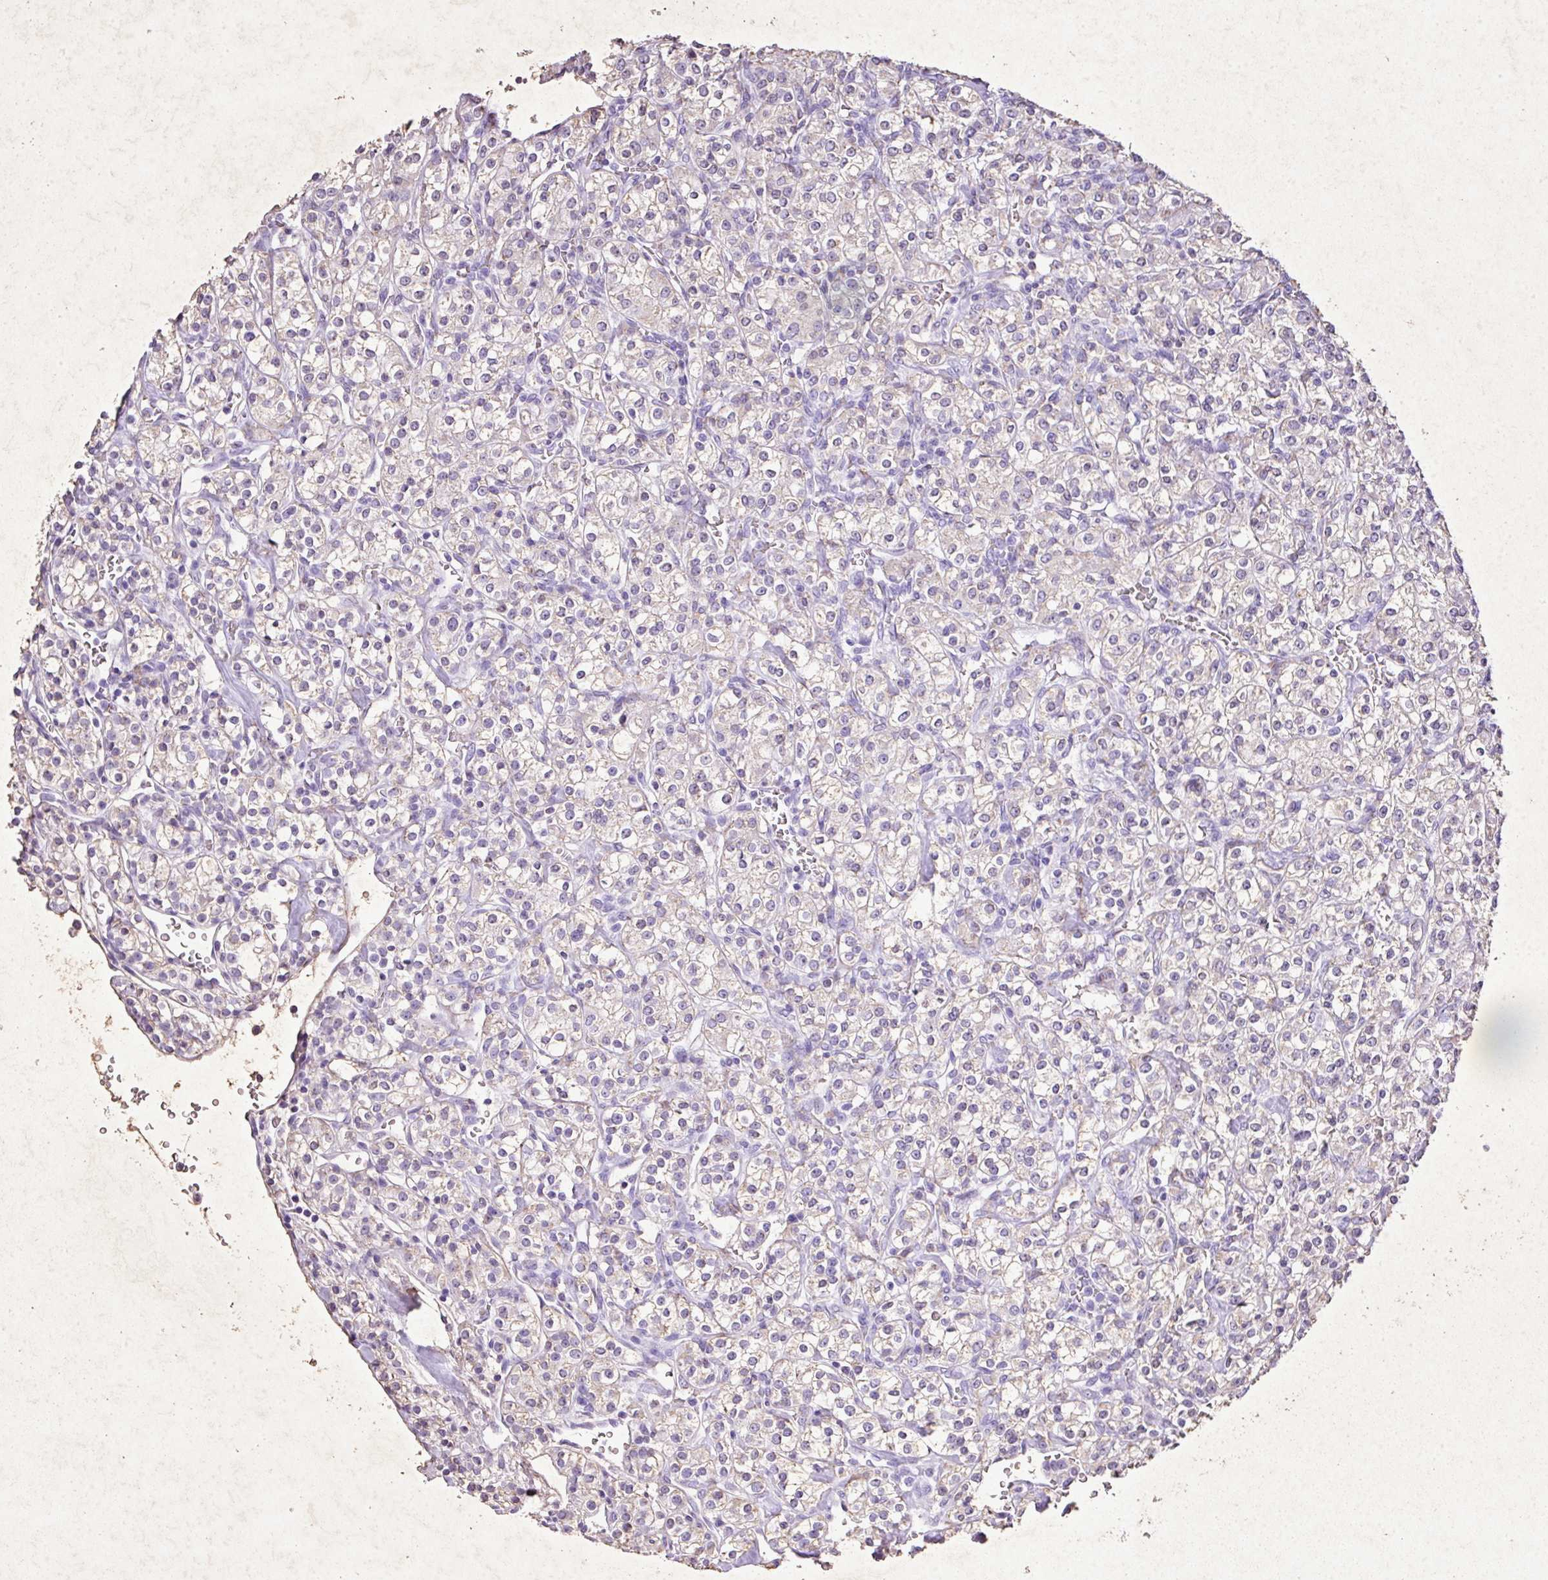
{"staining": {"intensity": "weak", "quantity": "<25%", "location": "cytoplasmic/membranous"}, "tissue": "renal cancer", "cell_type": "Tumor cells", "image_type": "cancer", "snomed": [{"axis": "morphology", "description": "Adenocarcinoma, NOS"}, {"axis": "topography", "description": "Kidney"}], "caption": "This is a image of immunohistochemistry (IHC) staining of renal cancer (adenocarcinoma), which shows no expression in tumor cells.", "gene": "KCNJ11", "patient": {"sex": "male", "age": 77}}